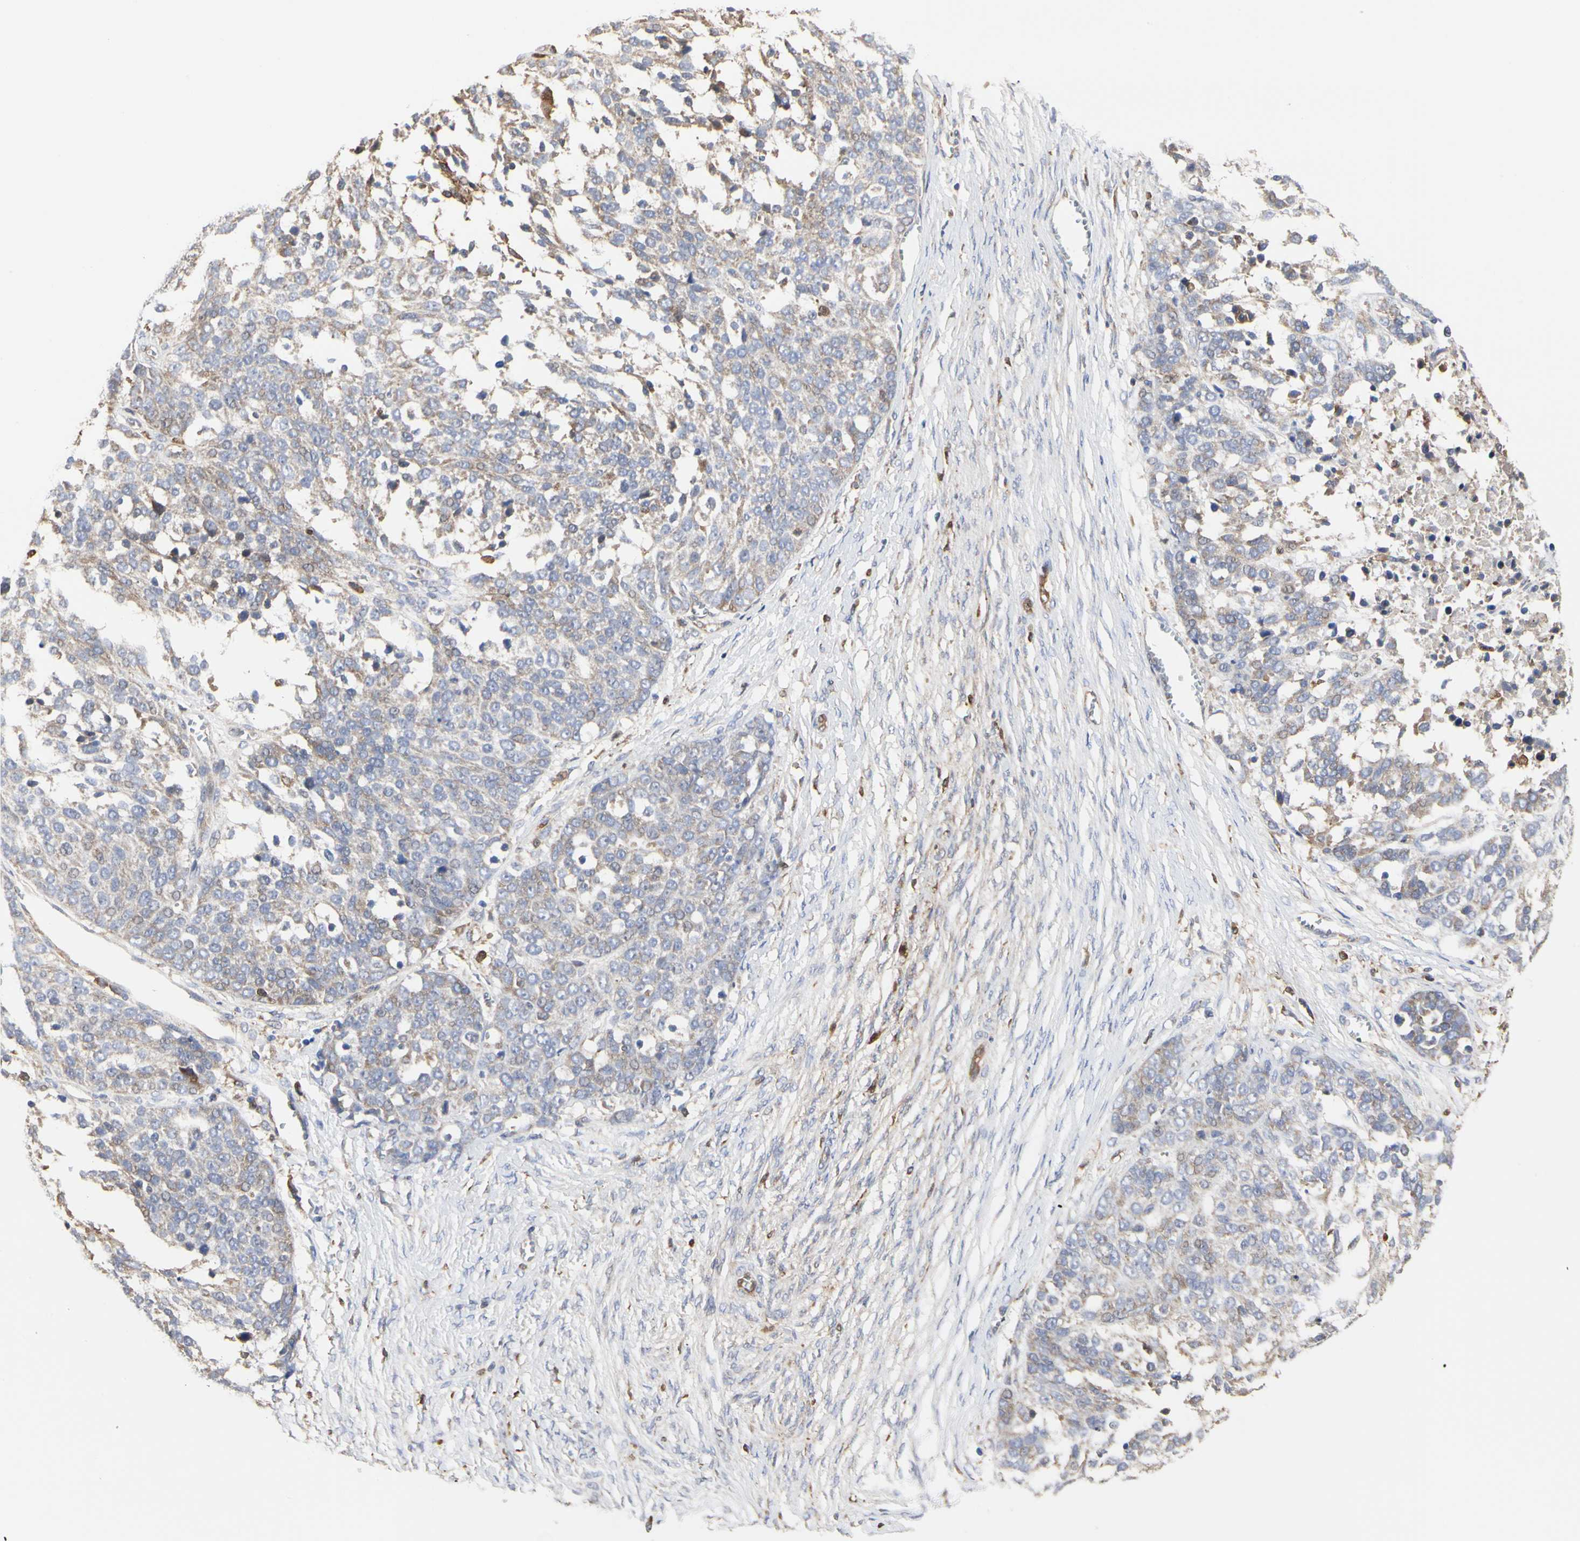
{"staining": {"intensity": "weak", "quantity": ">75%", "location": "cytoplasmic/membranous"}, "tissue": "ovarian cancer", "cell_type": "Tumor cells", "image_type": "cancer", "snomed": [{"axis": "morphology", "description": "Cystadenocarcinoma, serous, NOS"}, {"axis": "topography", "description": "Ovary"}], "caption": "Immunohistochemistry (IHC) photomicrograph of human serous cystadenocarcinoma (ovarian) stained for a protein (brown), which demonstrates low levels of weak cytoplasmic/membranous staining in about >75% of tumor cells.", "gene": "C3orf52", "patient": {"sex": "female", "age": 44}}